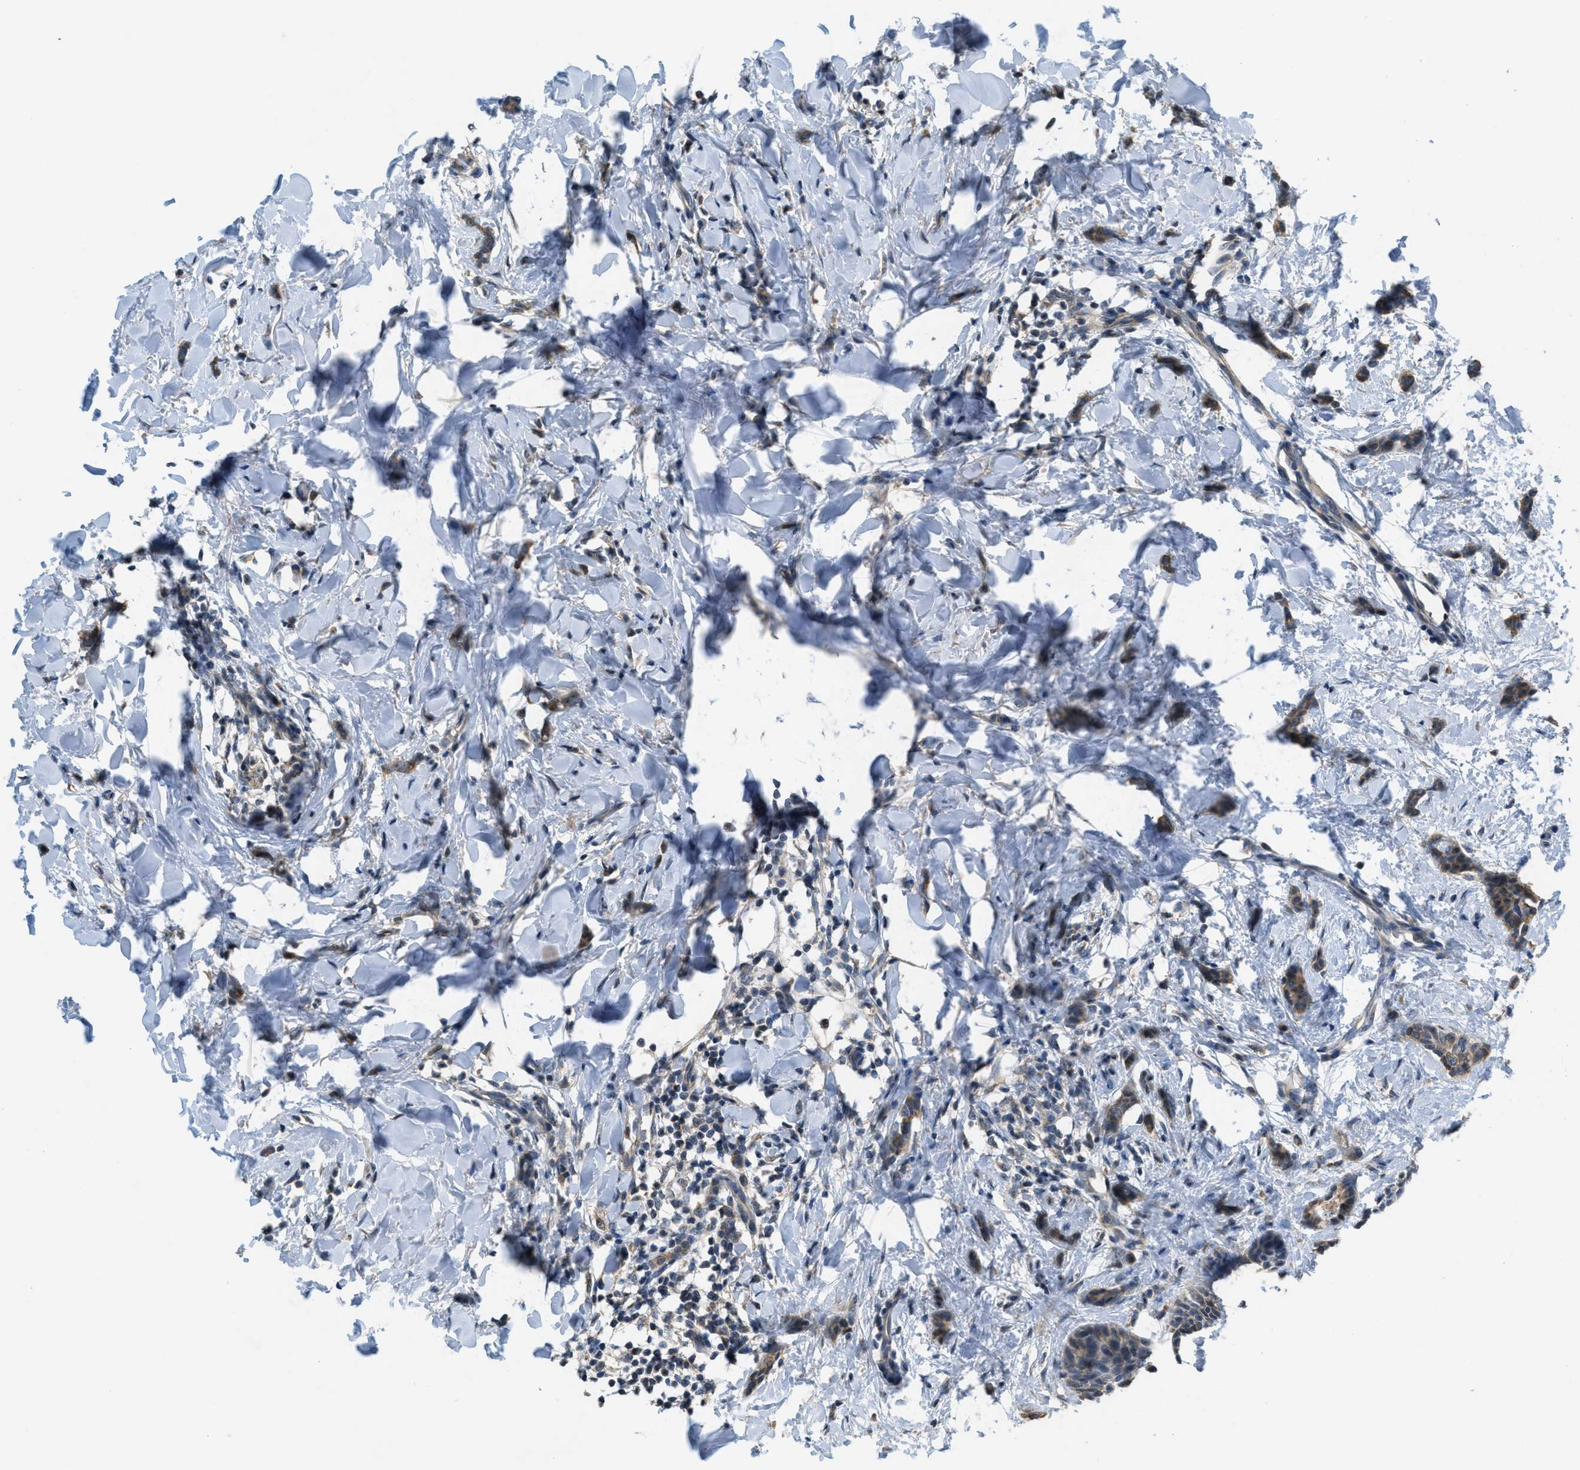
{"staining": {"intensity": "moderate", "quantity": ">75%", "location": "cytoplasmic/membranous"}, "tissue": "breast cancer", "cell_type": "Tumor cells", "image_type": "cancer", "snomed": [{"axis": "morphology", "description": "Lobular carcinoma"}, {"axis": "topography", "description": "Skin"}, {"axis": "topography", "description": "Breast"}], "caption": "Protein staining demonstrates moderate cytoplasmic/membranous positivity in approximately >75% of tumor cells in breast lobular carcinoma.", "gene": "PPP1R15A", "patient": {"sex": "female", "age": 46}}